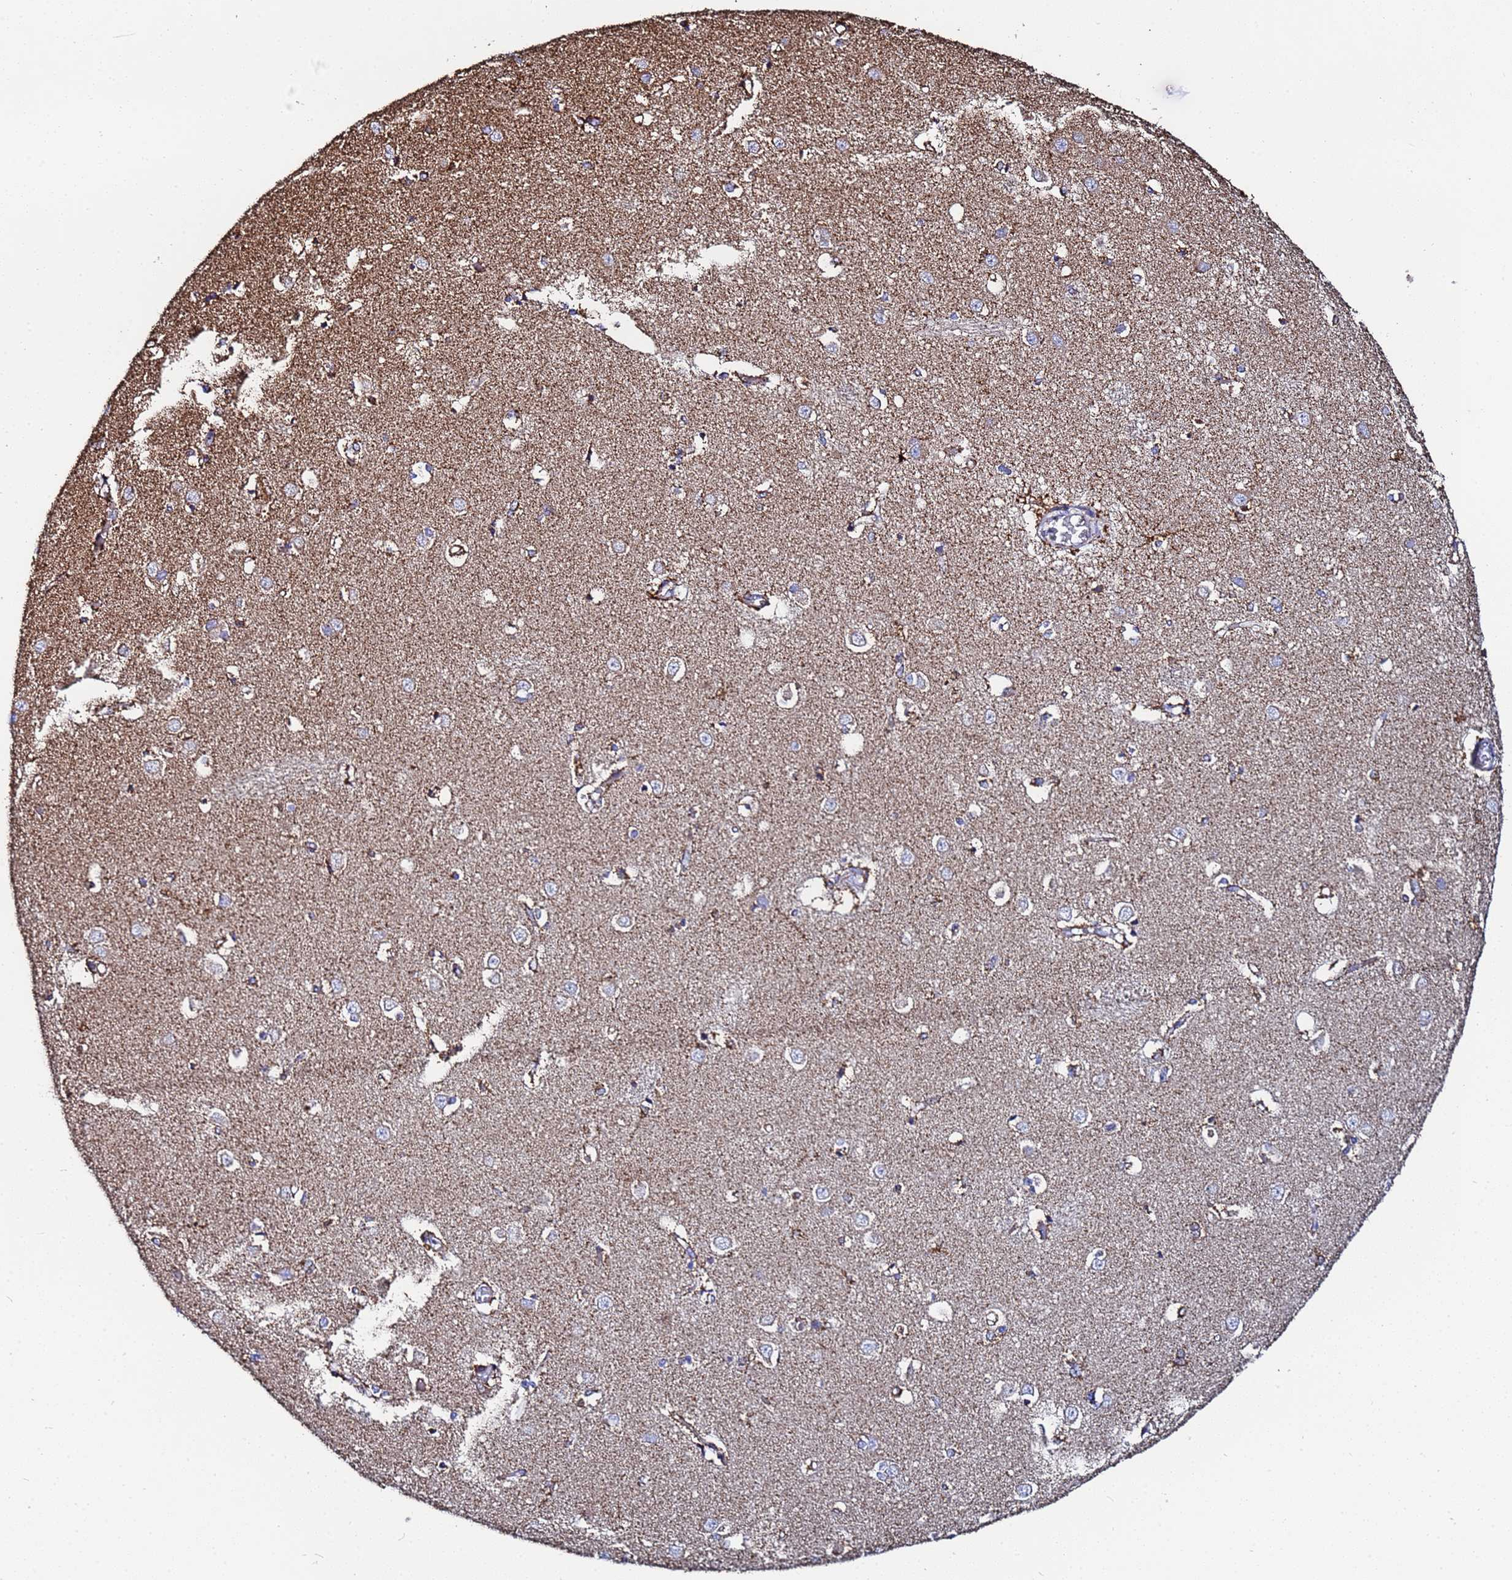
{"staining": {"intensity": "strong", "quantity": "25%-75%", "location": "cytoplasmic/membranous"}, "tissue": "caudate", "cell_type": "Glial cells", "image_type": "normal", "snomed": [{"axis": "morphology", "description": "Normal tissue, NOS"}, {"axis": "topography", "description": "Lateral ventricle wall"}], "caption": "Immunohistochemistry (IHC) of normal human caudate displays high levels of strong cytoplasmic/membranous expression in approximately 25%-75% of glial cells.", "gene": "GLUD1", "patient": {"sex": "male", "age": 37}}